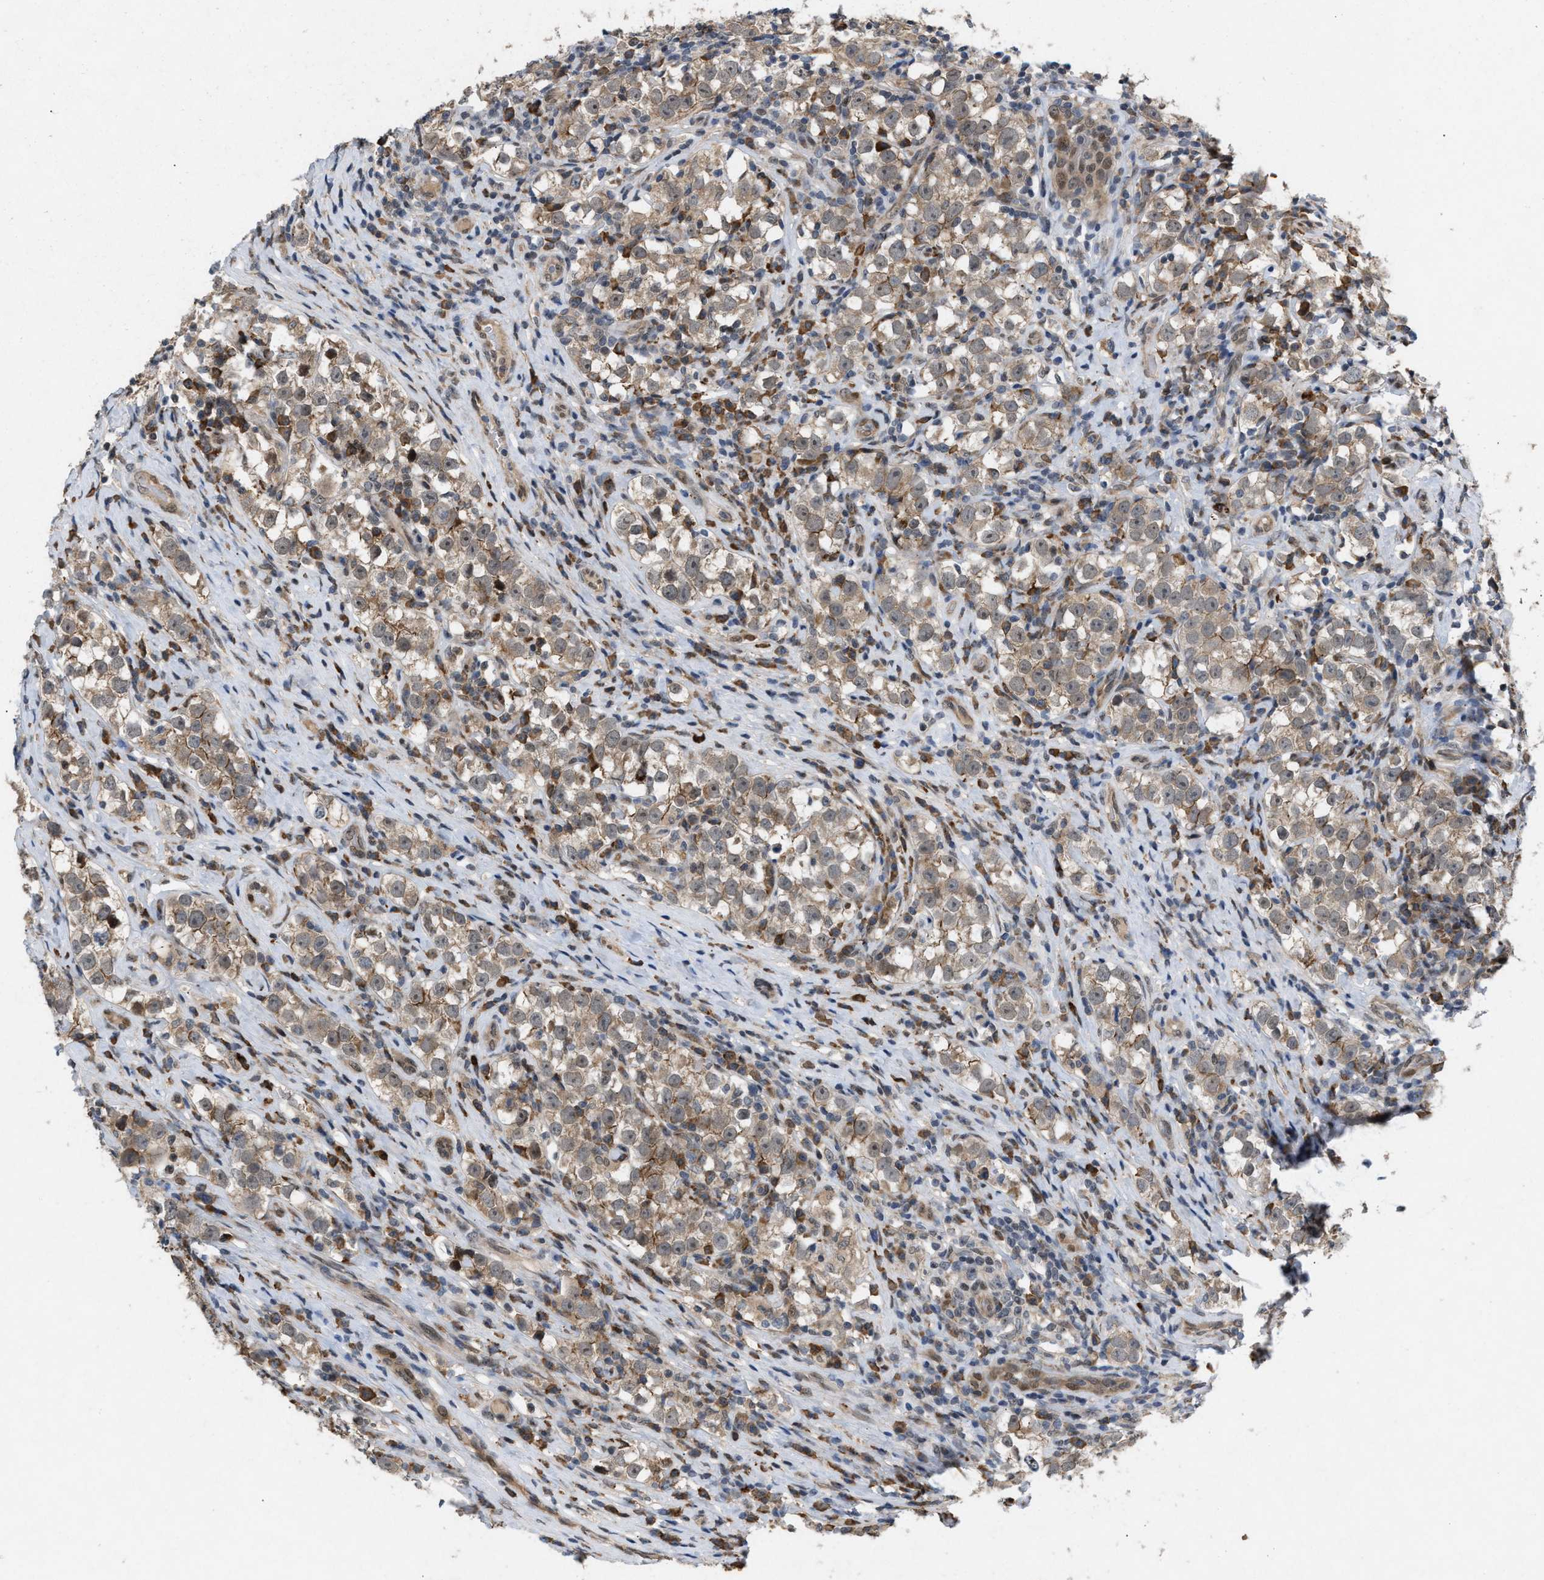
{"staining": {"intensity": "weak", "quantity": ">75%", "location": "cytoplasmic/membranous"}, "tissue": "testis cancer", "cell_type": "Tumor cells", "image_type": "cancer", "snomed": [{"axis": "morphology", "description": "Normal tissue, NOS"}, {"axis": "morphology", "description": "Seminoma, NOS"}, {"axis": "topography", "description": "Testis"}], "caption": "IHC staining of testis cancer, which displays low levels of weak cytoplasmic/membranous staining in about >75% of tumor cells indicating weak cytoplasmic/membranous protein expression. The staining was performed using DAB (brown) for protein detection and nuclei were counterstained in hematoxylin (blue).", "gene": "MFSD6", "patient": {"sex": "male", "age": 43}}